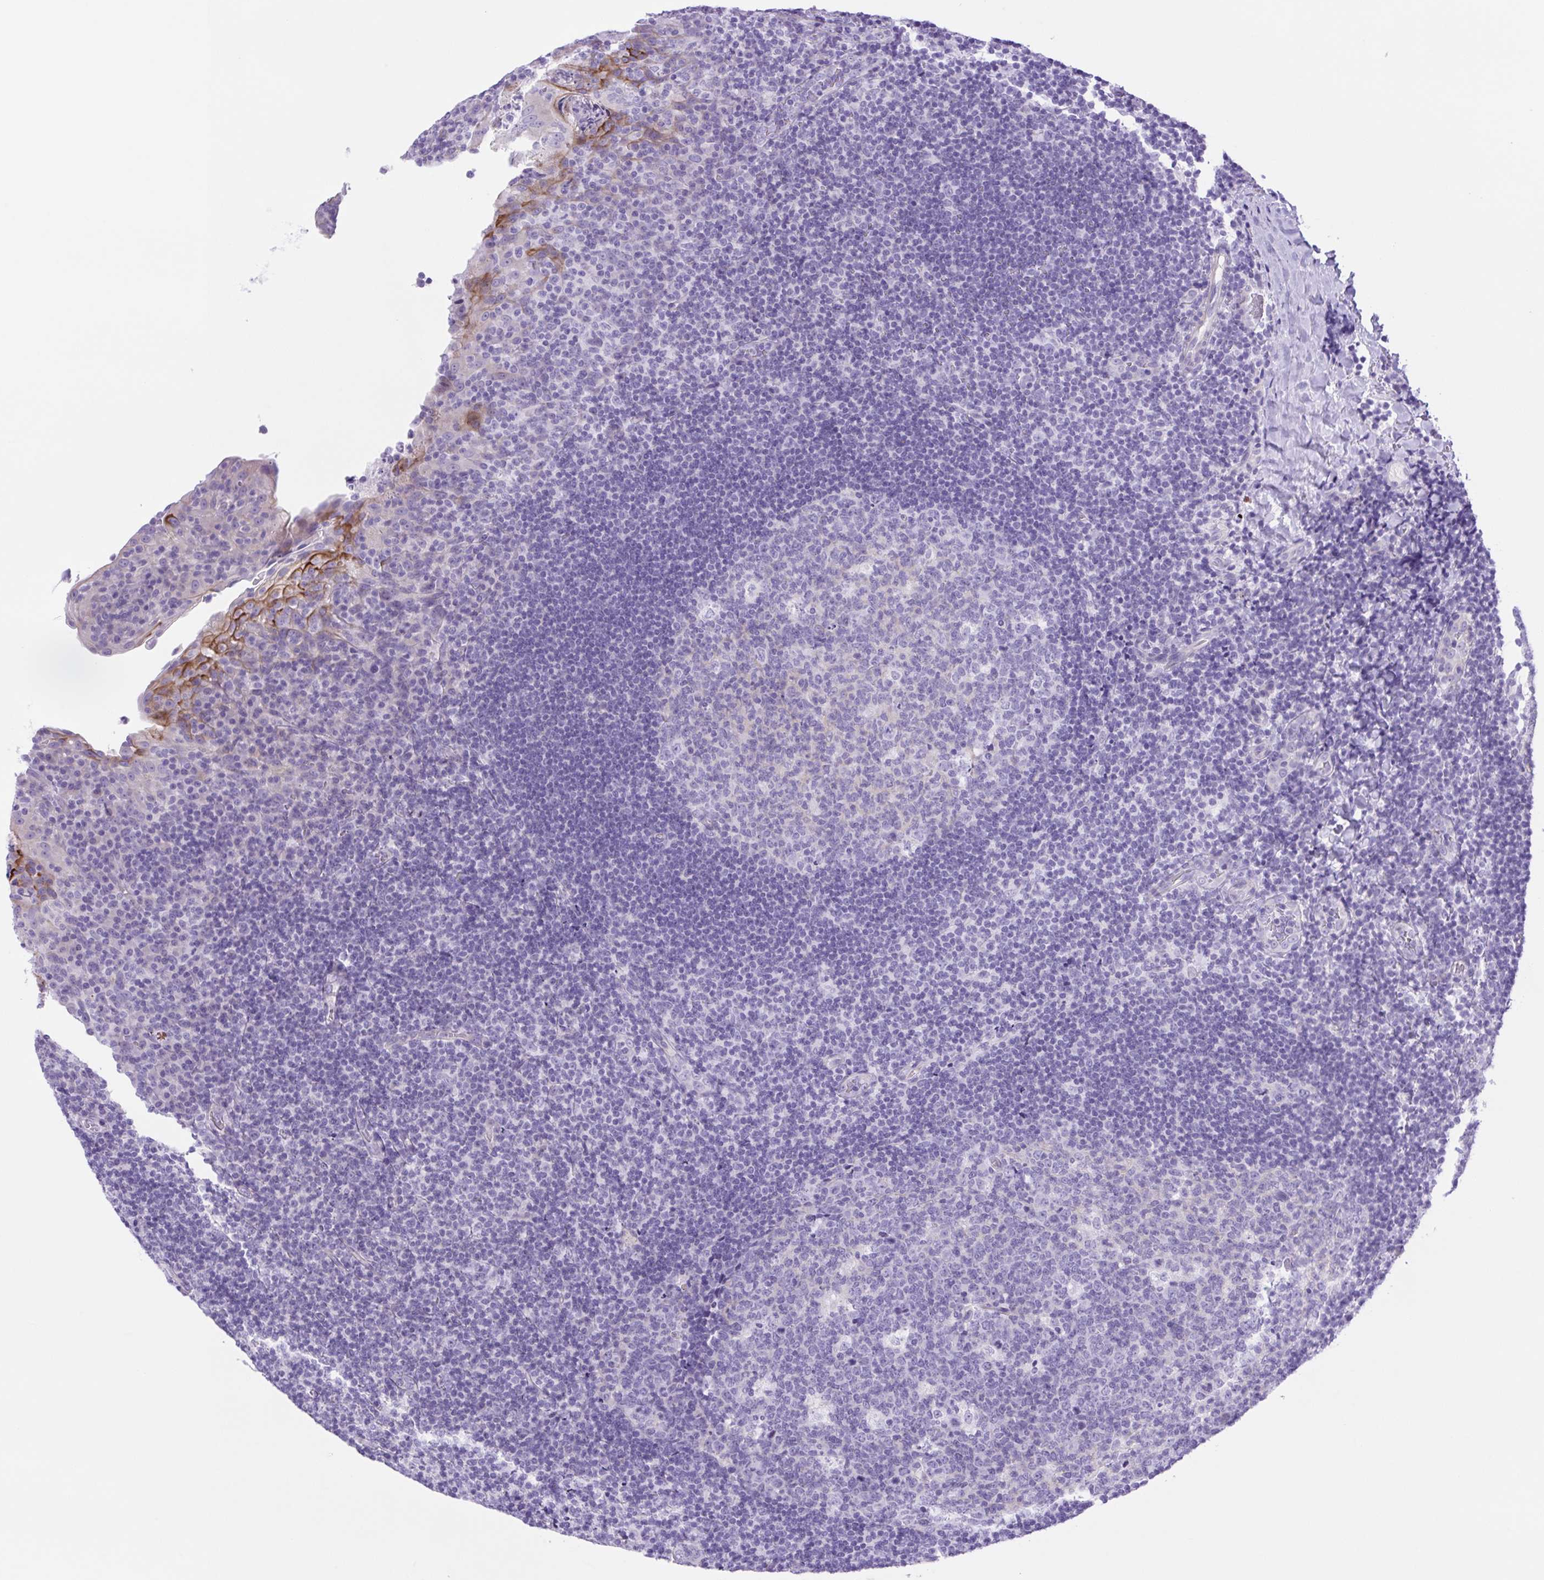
{"staining": {"intensity": "negative", "quantity": "none", "location": "none"}, "tissue": "tonsil", "cell_type": "Germinal center cells", "image_type": "normal", "snomed": [{"axis": "morphology", "description": "Normal tissue, NOS"}, {"axis": "topography", "description": "Tonsil"}], "caption": "Germinal center cells are negative for protein expression in benign human tonsil. Nuclei are stained in blue.", "gene": "CDSN", "patient": {"sex": "male", "age": 17}}